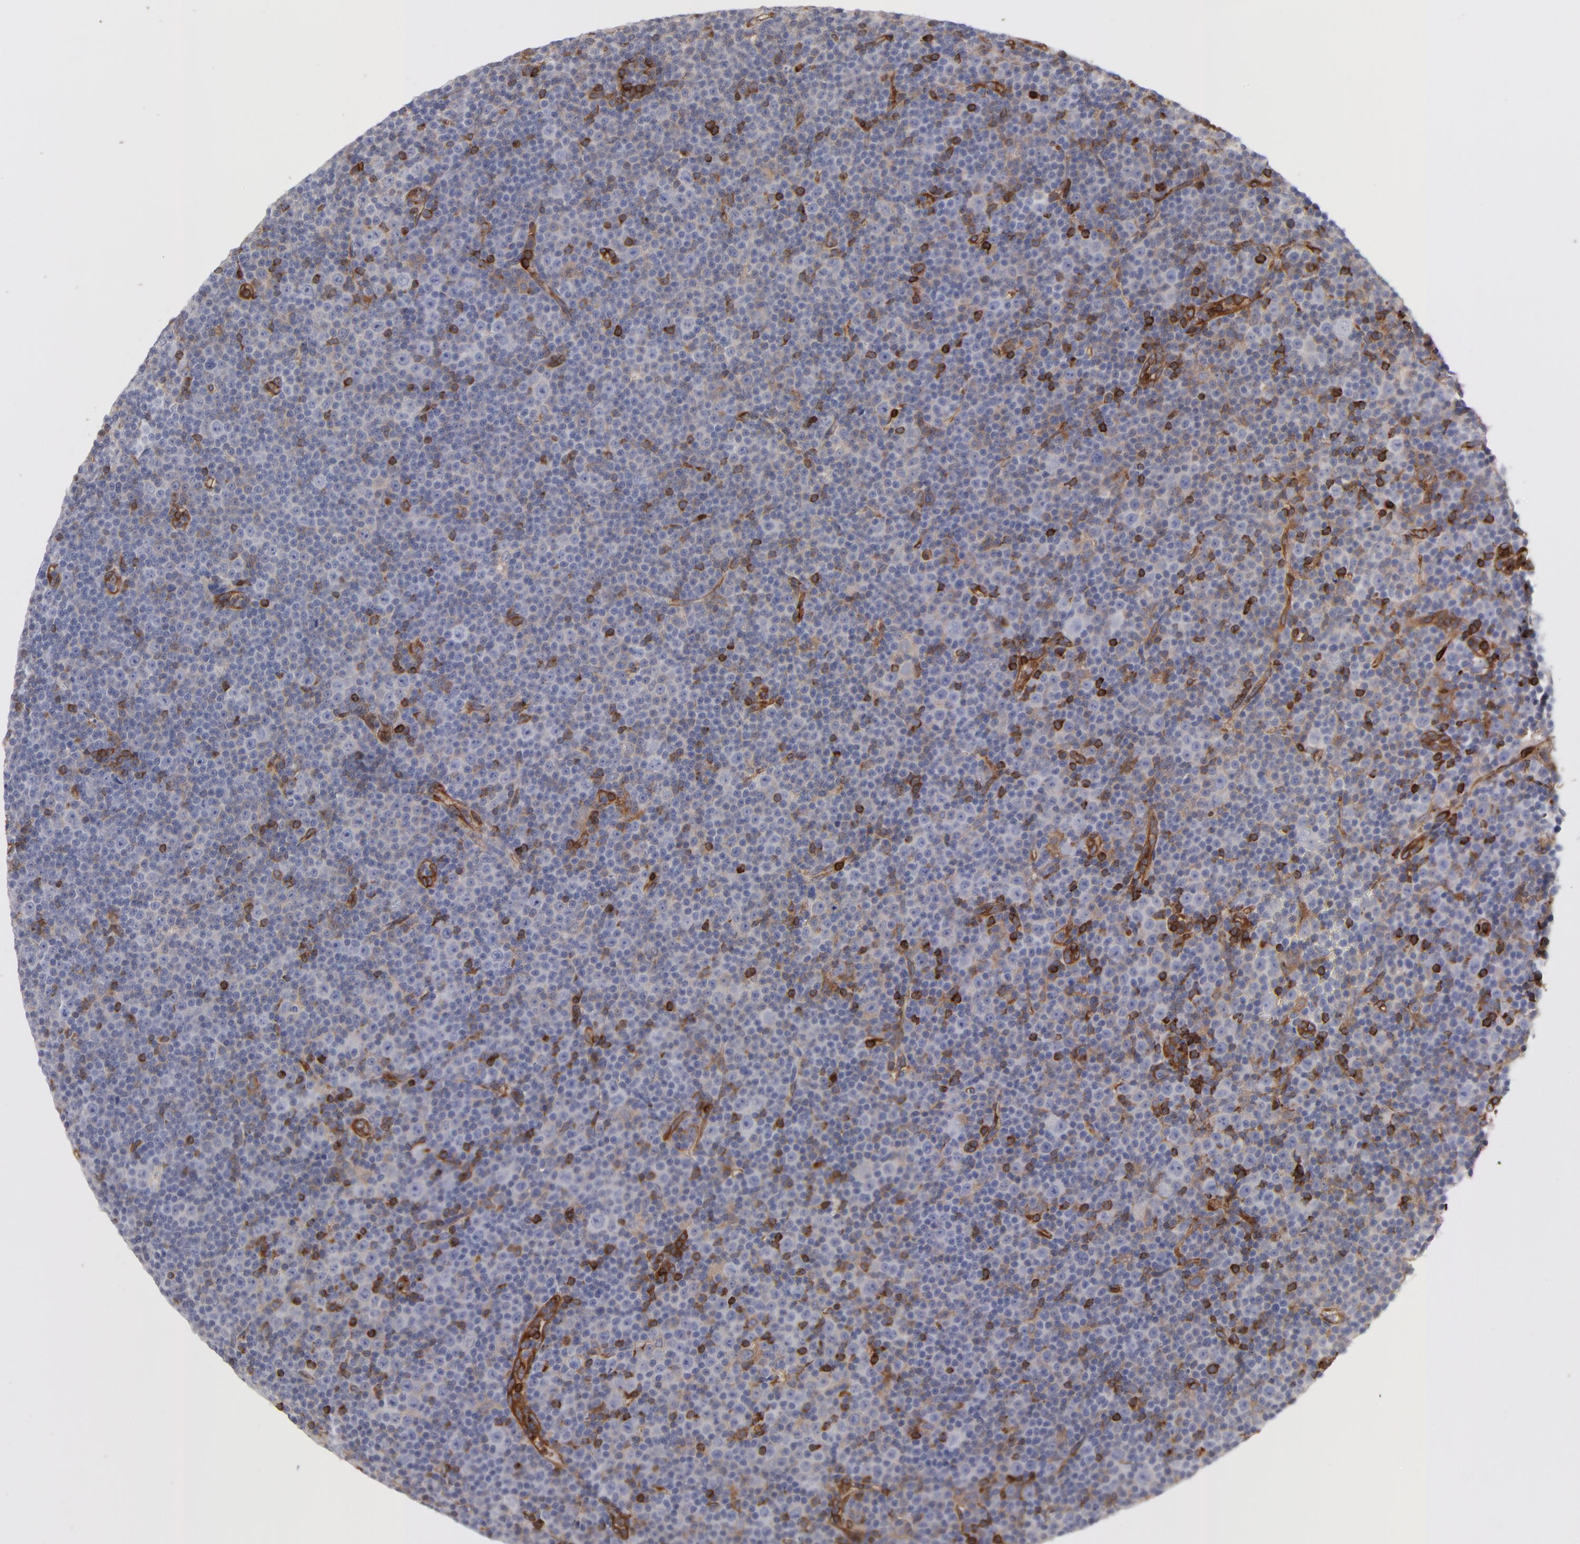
{"staining": {"intensity": "moderate", "quantity": "<25%", "location": "cytoplasmic/membranous"}, "tissue": "lymphoma", "cell_type": "Tumor cells", "image_type": "cancer", "snomed": [{"axis": "morphology", "description": "Malignant lymphoma, non-Hodgkin's type, Low grade"}, {"axis": "topography", "description": "Lymph node"}], "caption": "Moderate cytoplasmic/membranous expression is seen in approximately <25% of tumor cells in low-grade malignant lymphoma, non-Hodgkin's type. The protein is stained brown, and the nuclei are stained in blue (DAB IHC with brightfield microscopy, high magnification).", "gene": "PXN", "patient": {"sex": "female", "age": 67}}